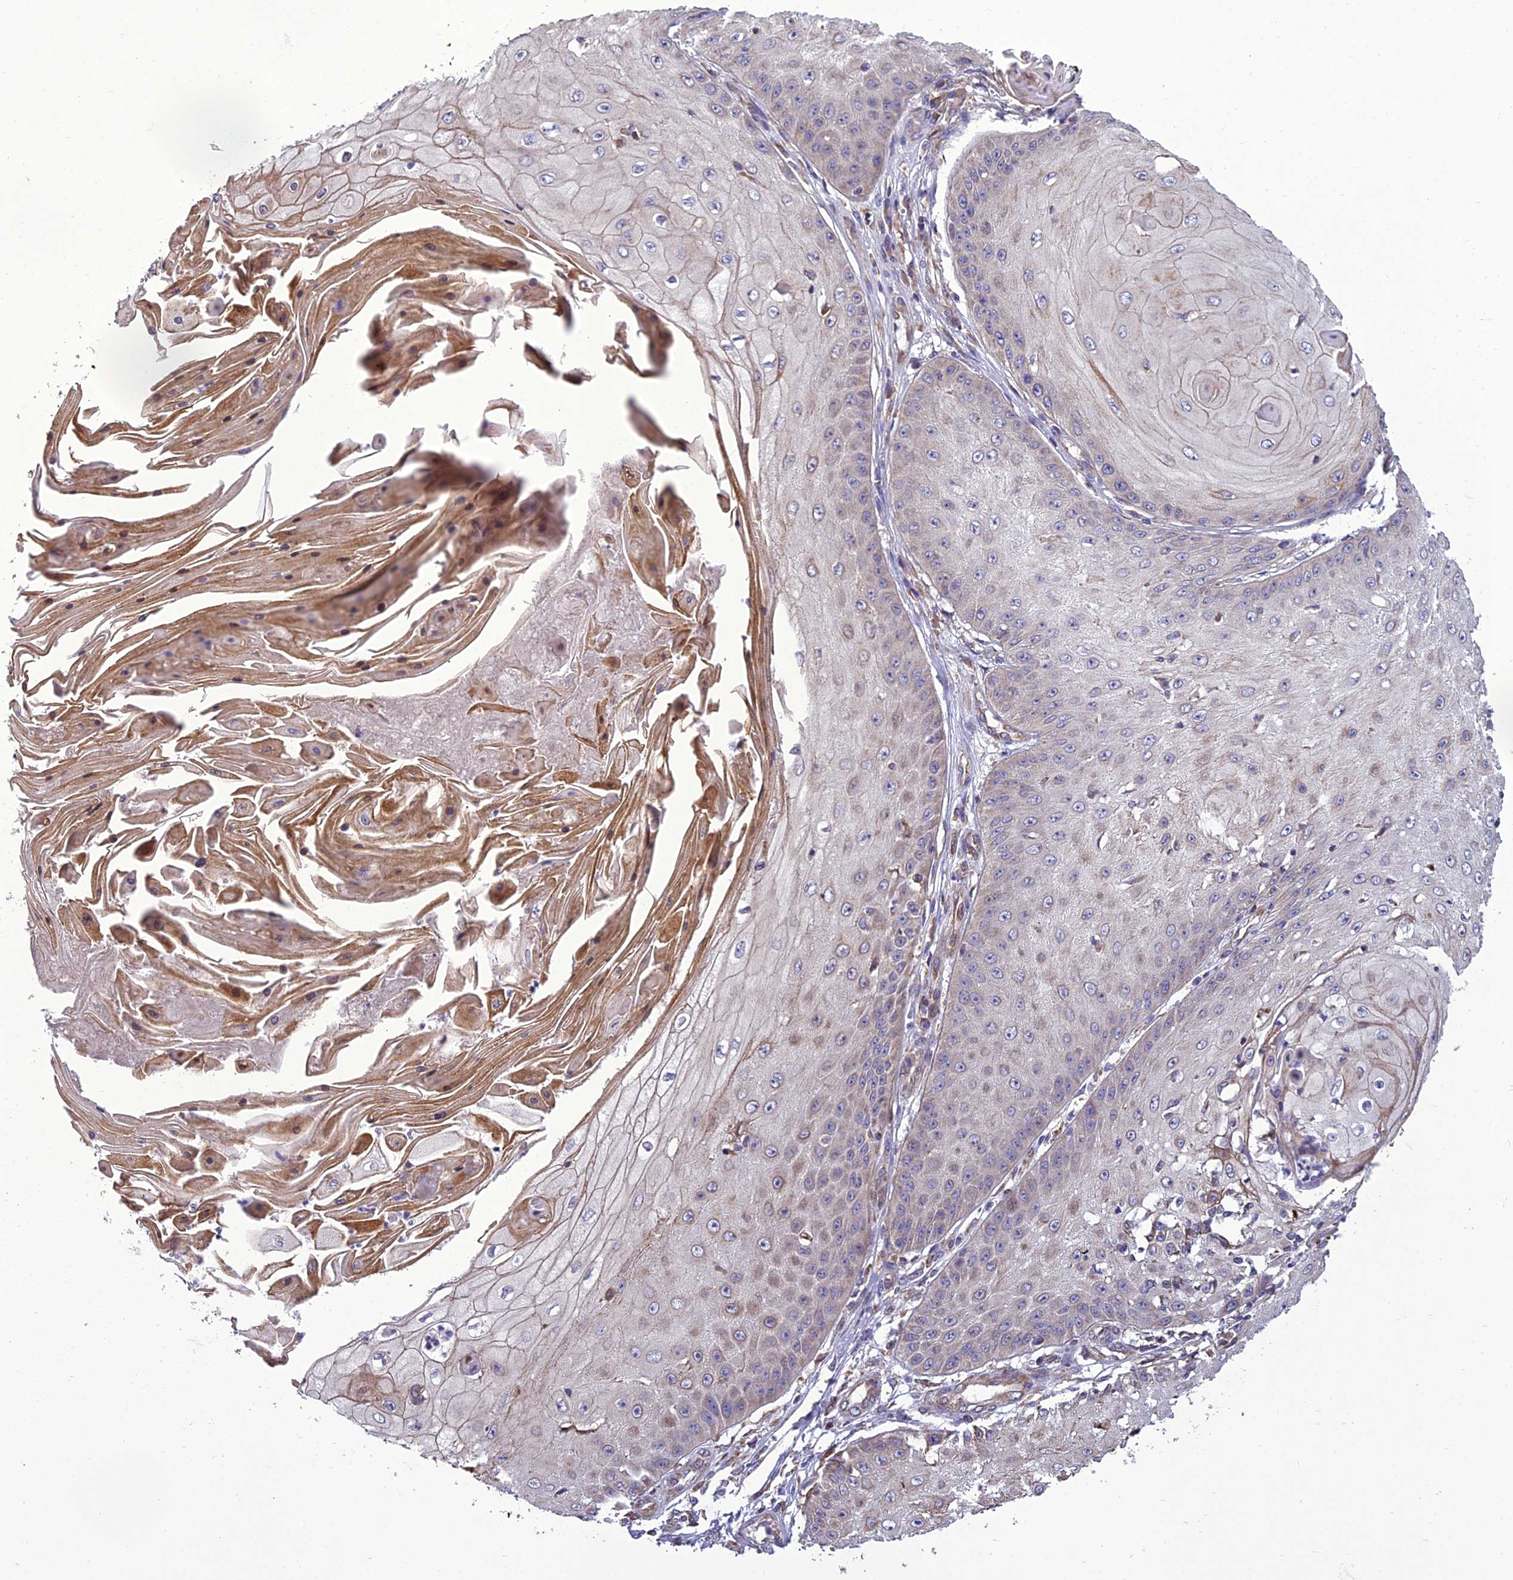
{"staining": {"intensity": "weak", "quantity": "<25%", "location": "cytoplasmic/membranous"}, "tissue": "skin cancer", "cell_type": "Tumor cells", "image_type": "cancer", "snomed": [{"axis": "morphology", "description": "Squamous cell carcinoma, NOS"}, {"axis": "topography", "description": "Skin"}], "caption": "High magnification brightfield microscopy of skin cancer stained with DAB (brown) and counterstained with hematoxylin (blue): tumor cells show no significant expression.", "gene": "GIMAP1", "patient": {"sex": "male", "age": 70}}